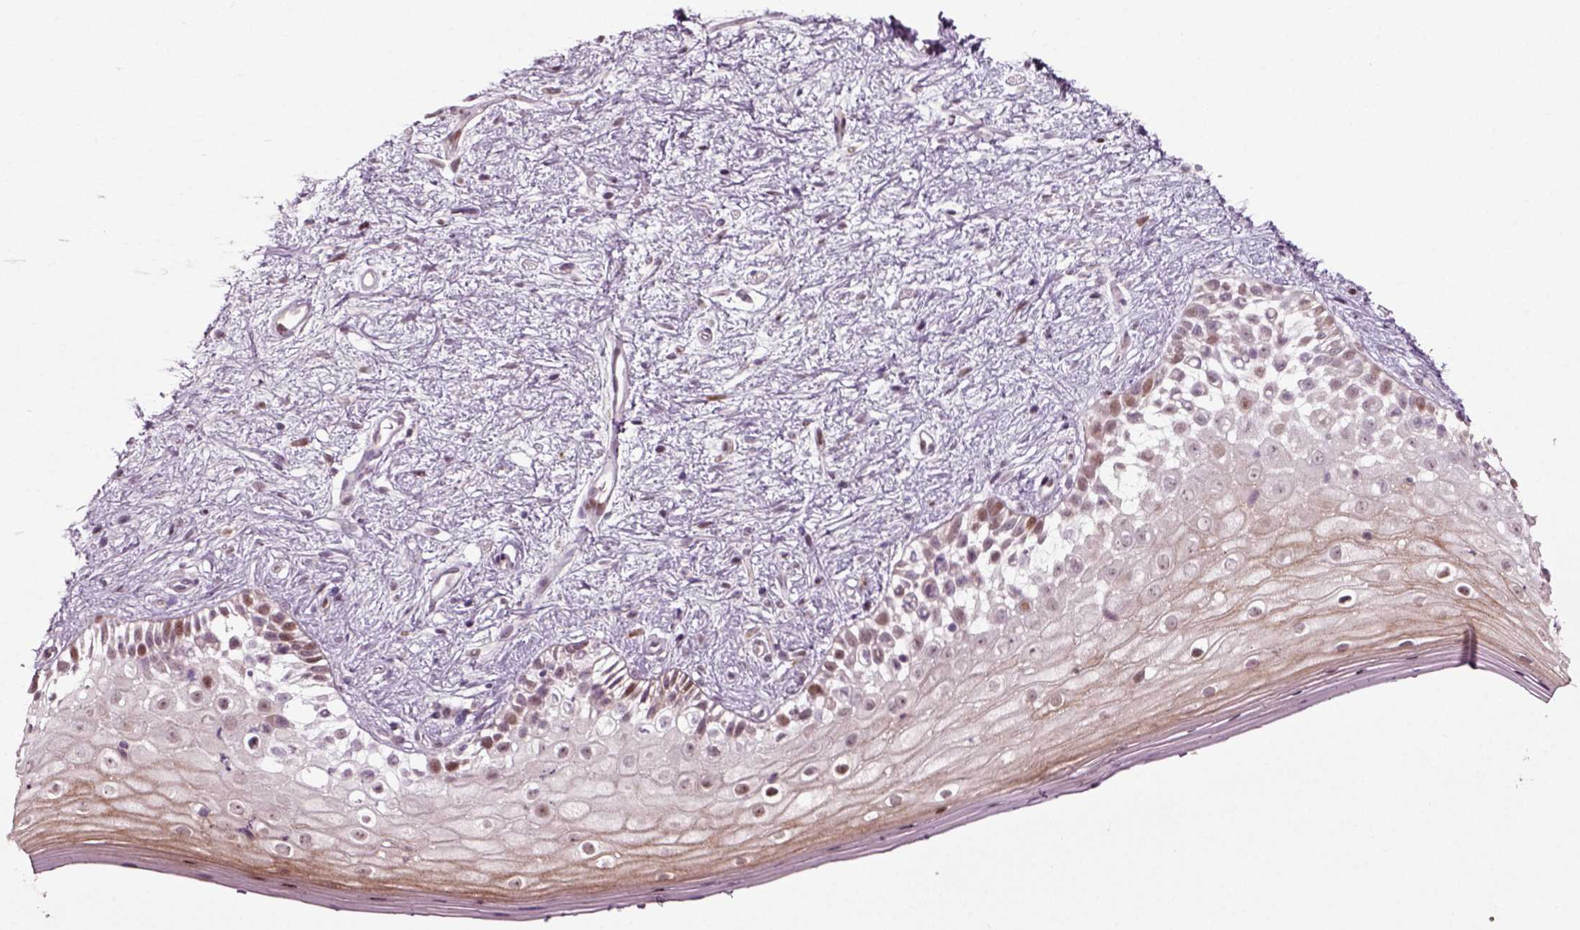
{"staining": {"intensity": "strong", "quantity": "<25%", "location": "nuclear"}, "tissue": "vagina", "cell_type": "Squamous epithelial cells", "image_type": "normal", "snomed": [{"axis": "morphology", "description": "Normal tissue, NOS"}, {"axis": "topography", "description": "Vagina"}], "caption": "A brown stain highlights strong nuclear expression of a protein in squamous epithelial cells of normal human vagina. Ihc stains the protein of interest in brown and the nuclei are stained blue.", "gene": "CDC14A", "patient": {"sex": "female", "age": 47}}